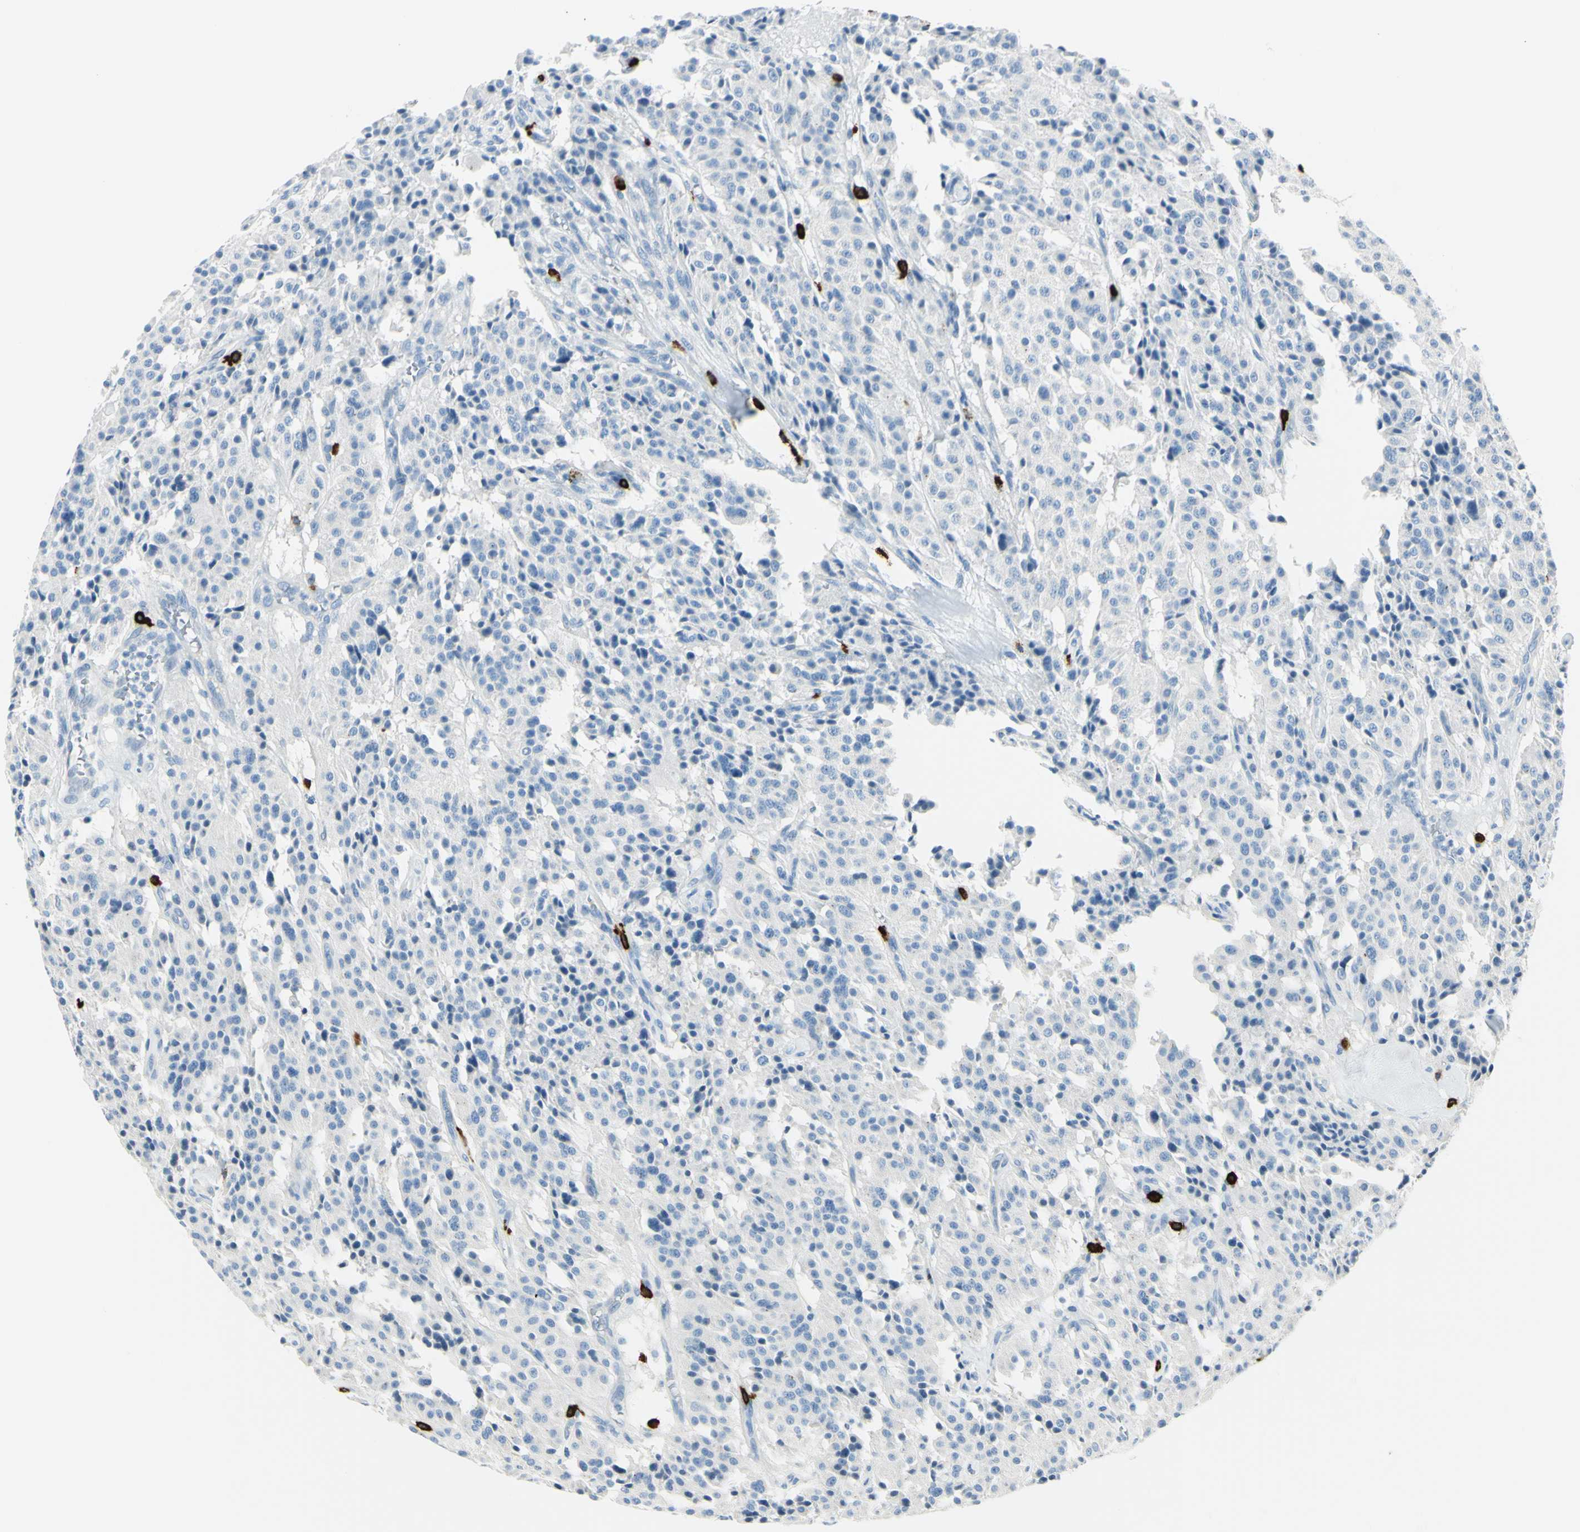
{"staining": {"intensity": "negative", "quantity": "none", "location": "none"}, "tissue": "carcinoid", "cell_type": "Tumor cells", "image_type": "cancer", "snomed": [{"axis": "morphology", "description": "Carcinoid, malignant, NOS"}, {"axis": "topography", "description": "Lung"}], "caption": "Tumor cells are negative for protein expression in human malignant carcinoid.", "gene": "DLG4", "patient": {"sex": "male", "age": 30}}